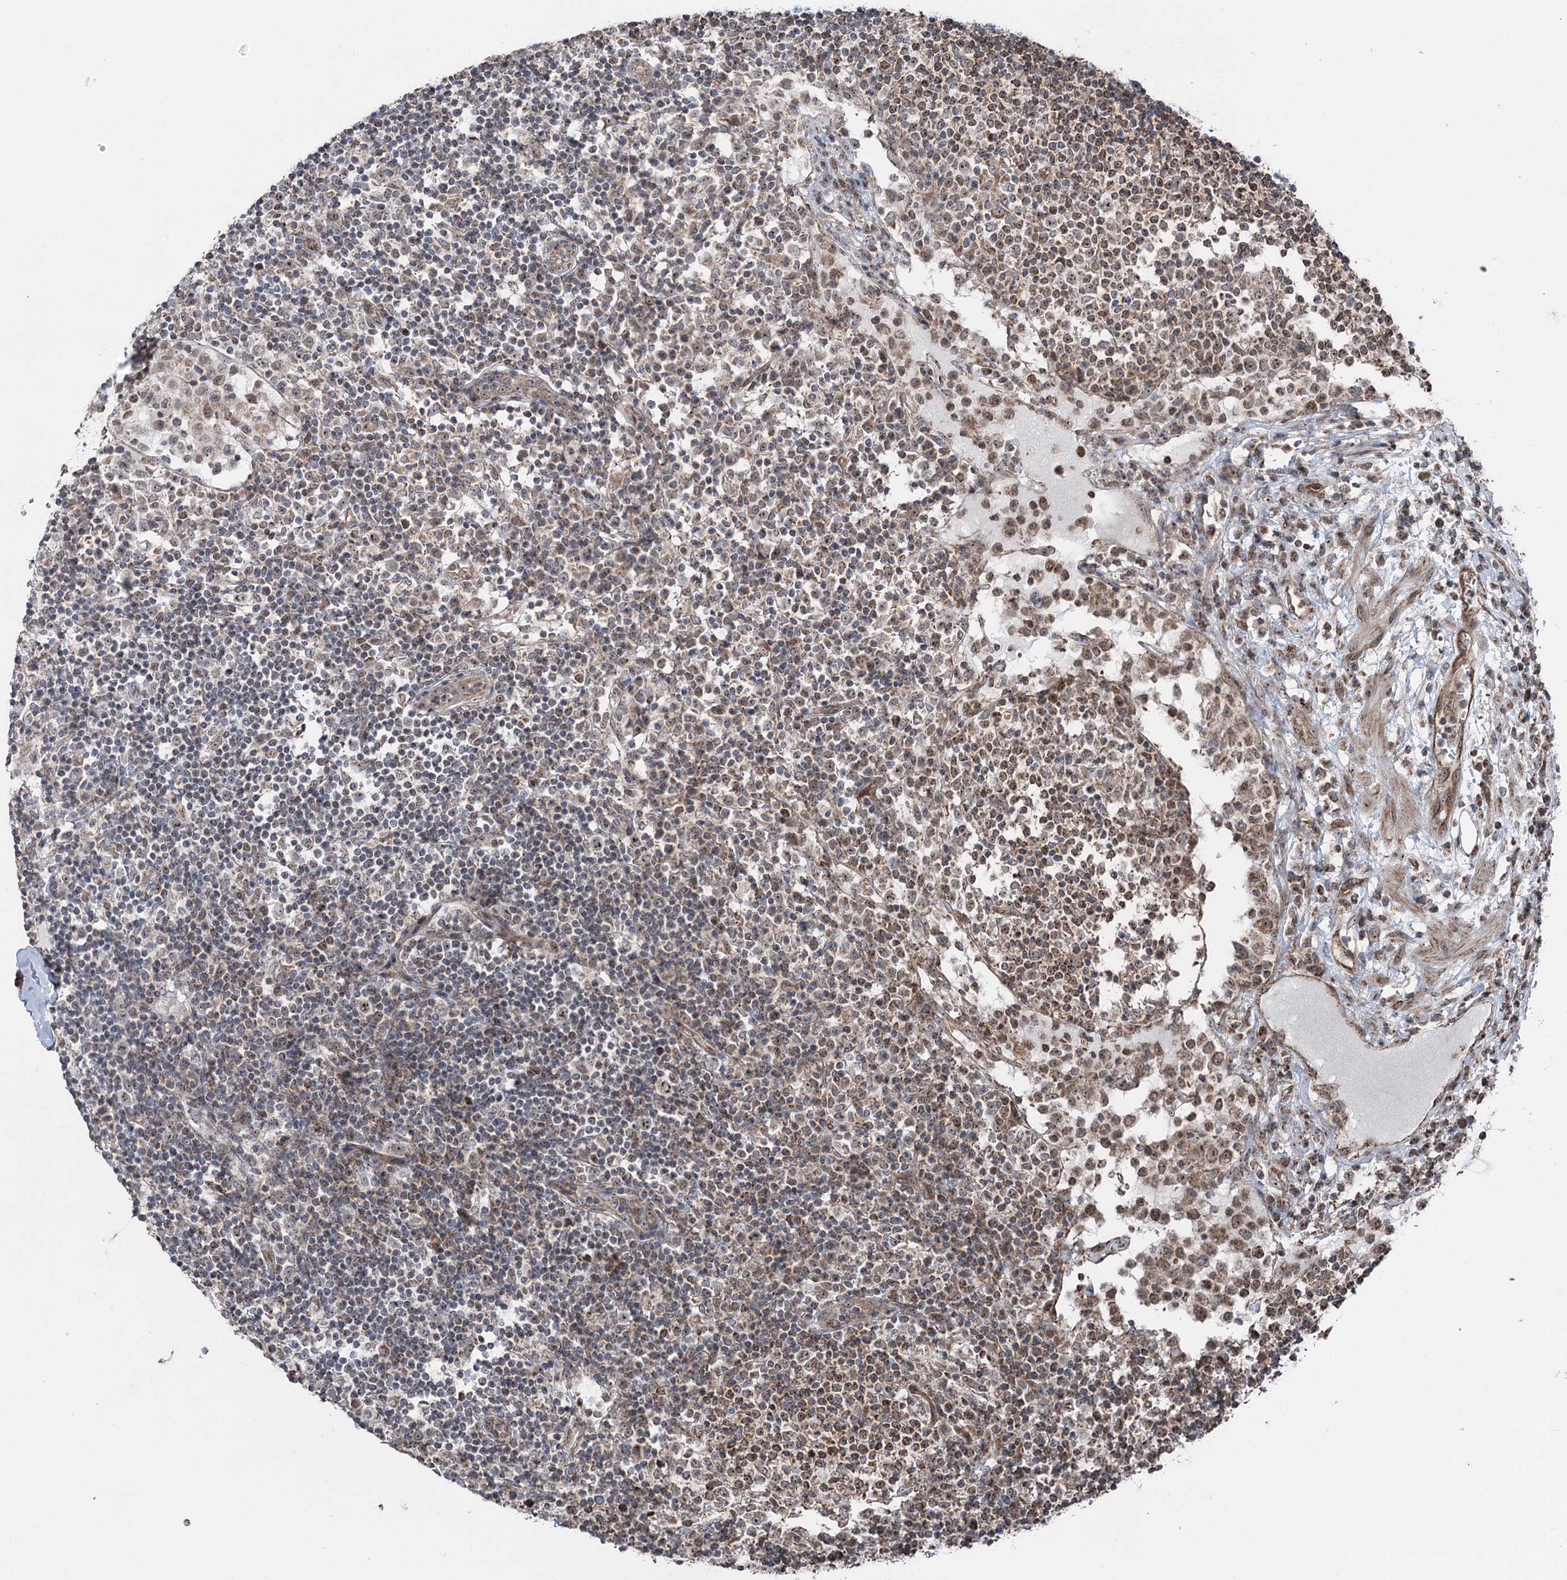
{"staining": {"intensity": "weak", "quantity": "25%-75%", "location": "cytoplasmic/membranous"}, "tissue": "lymph node", "cell_type": "Germinal center cells", "image_type": "normal", "snomed": [{"axis": "morphology", "description": "Normal tissue, NOS"}, {"axis": "topography", "description": "Lymph node"}], "caption": "A photomicrograph showing weak cytoplasmic/membranous positivity in about 25%-75% of germinal center cells in normal lymph node, as visualized by brown immunohistochemical staining.", "gene": "STEEP1", "patient": {"sex": "female", "age": 53}}